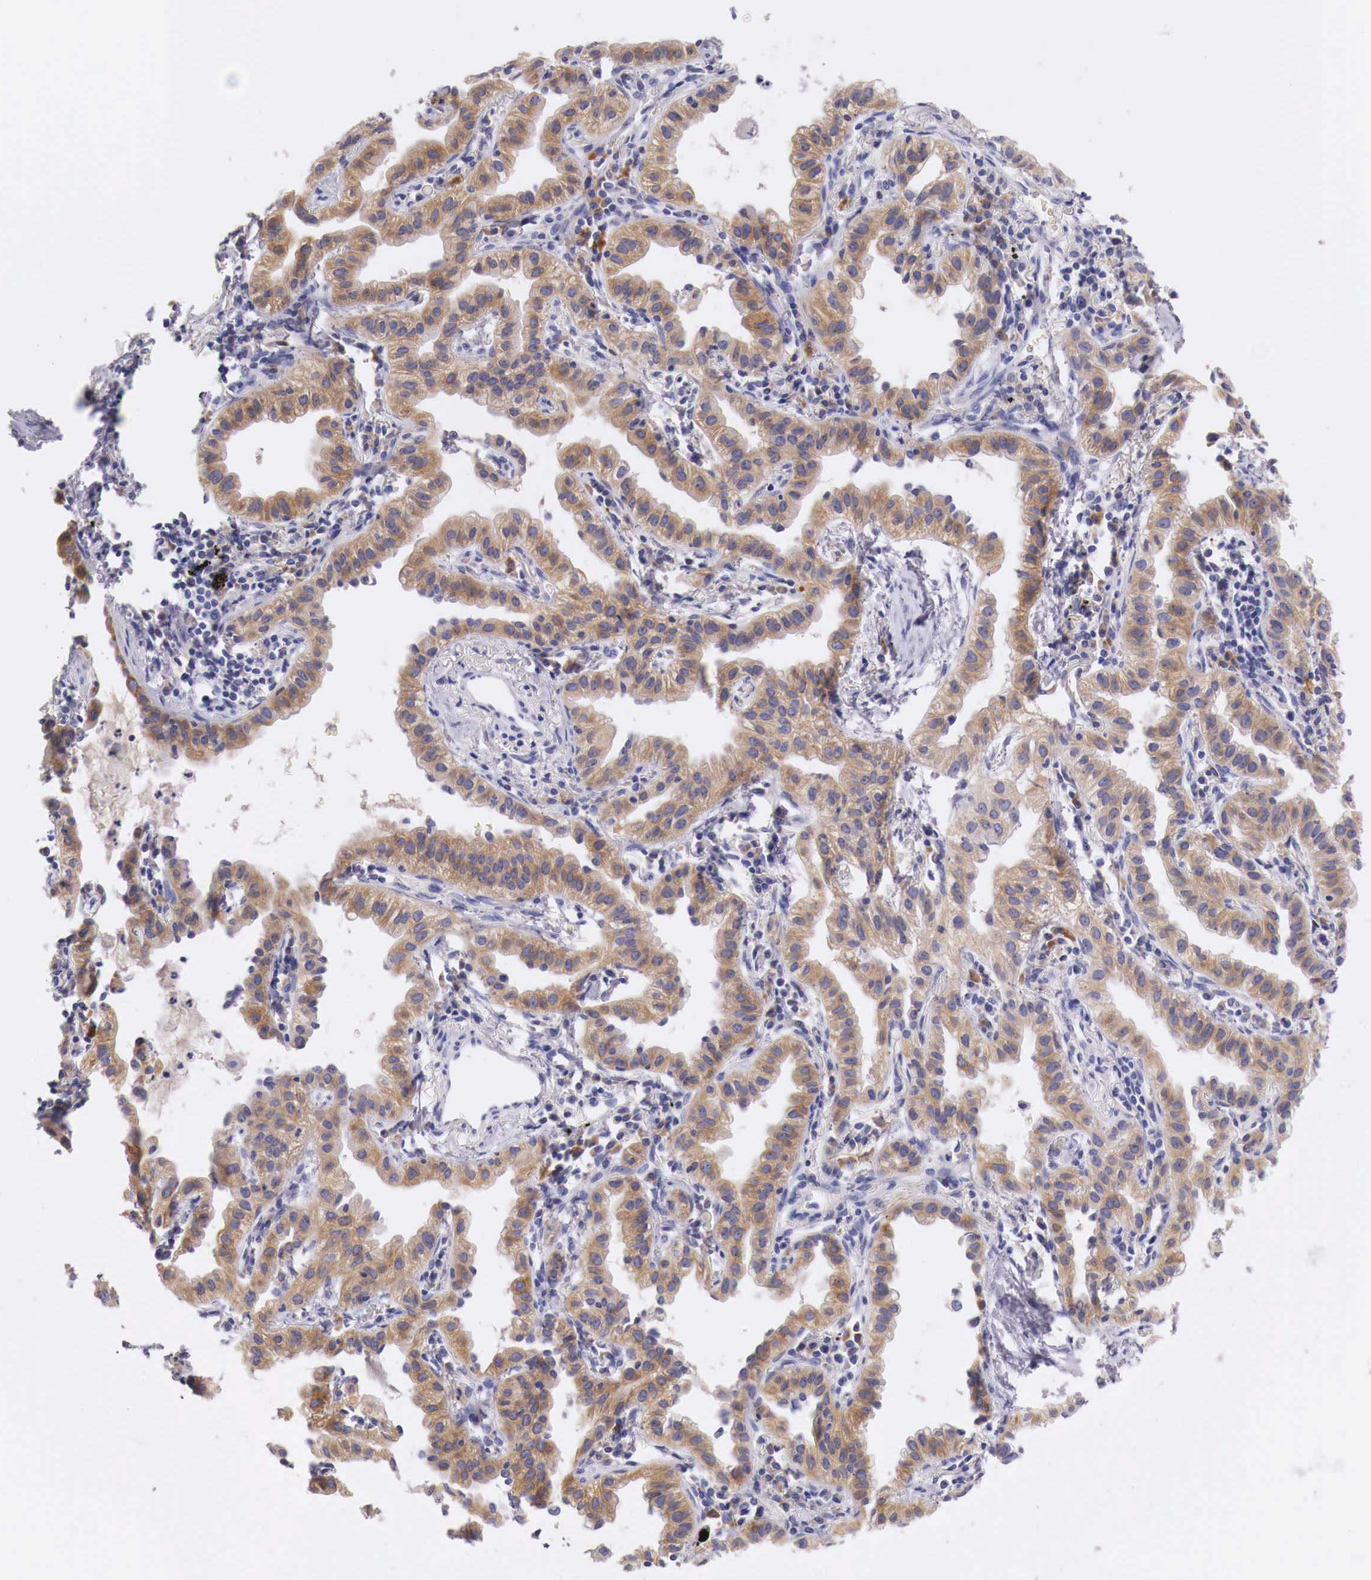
{"staining": {"intensity": "moderate", "quantity": ">75%", "location": "cytoplasmic/membranous"}, "tissue": "lung cancer", "cell_type": "Tumor cells", "image_type": "cancer", "snomed": [{"axis": "morphology", "description": "Adenocarcinoma, NOS"}, {"axis": "topography", "description": "Lung"}], "caption": "Approximately >75% of tumor cells in lung cancer reveal moderate cytoplasmic/membranous protein expression as visualized by brown immunohistochemical staining.", "gene": "NREP", "patient": {"sex": "female", "age": 50}}